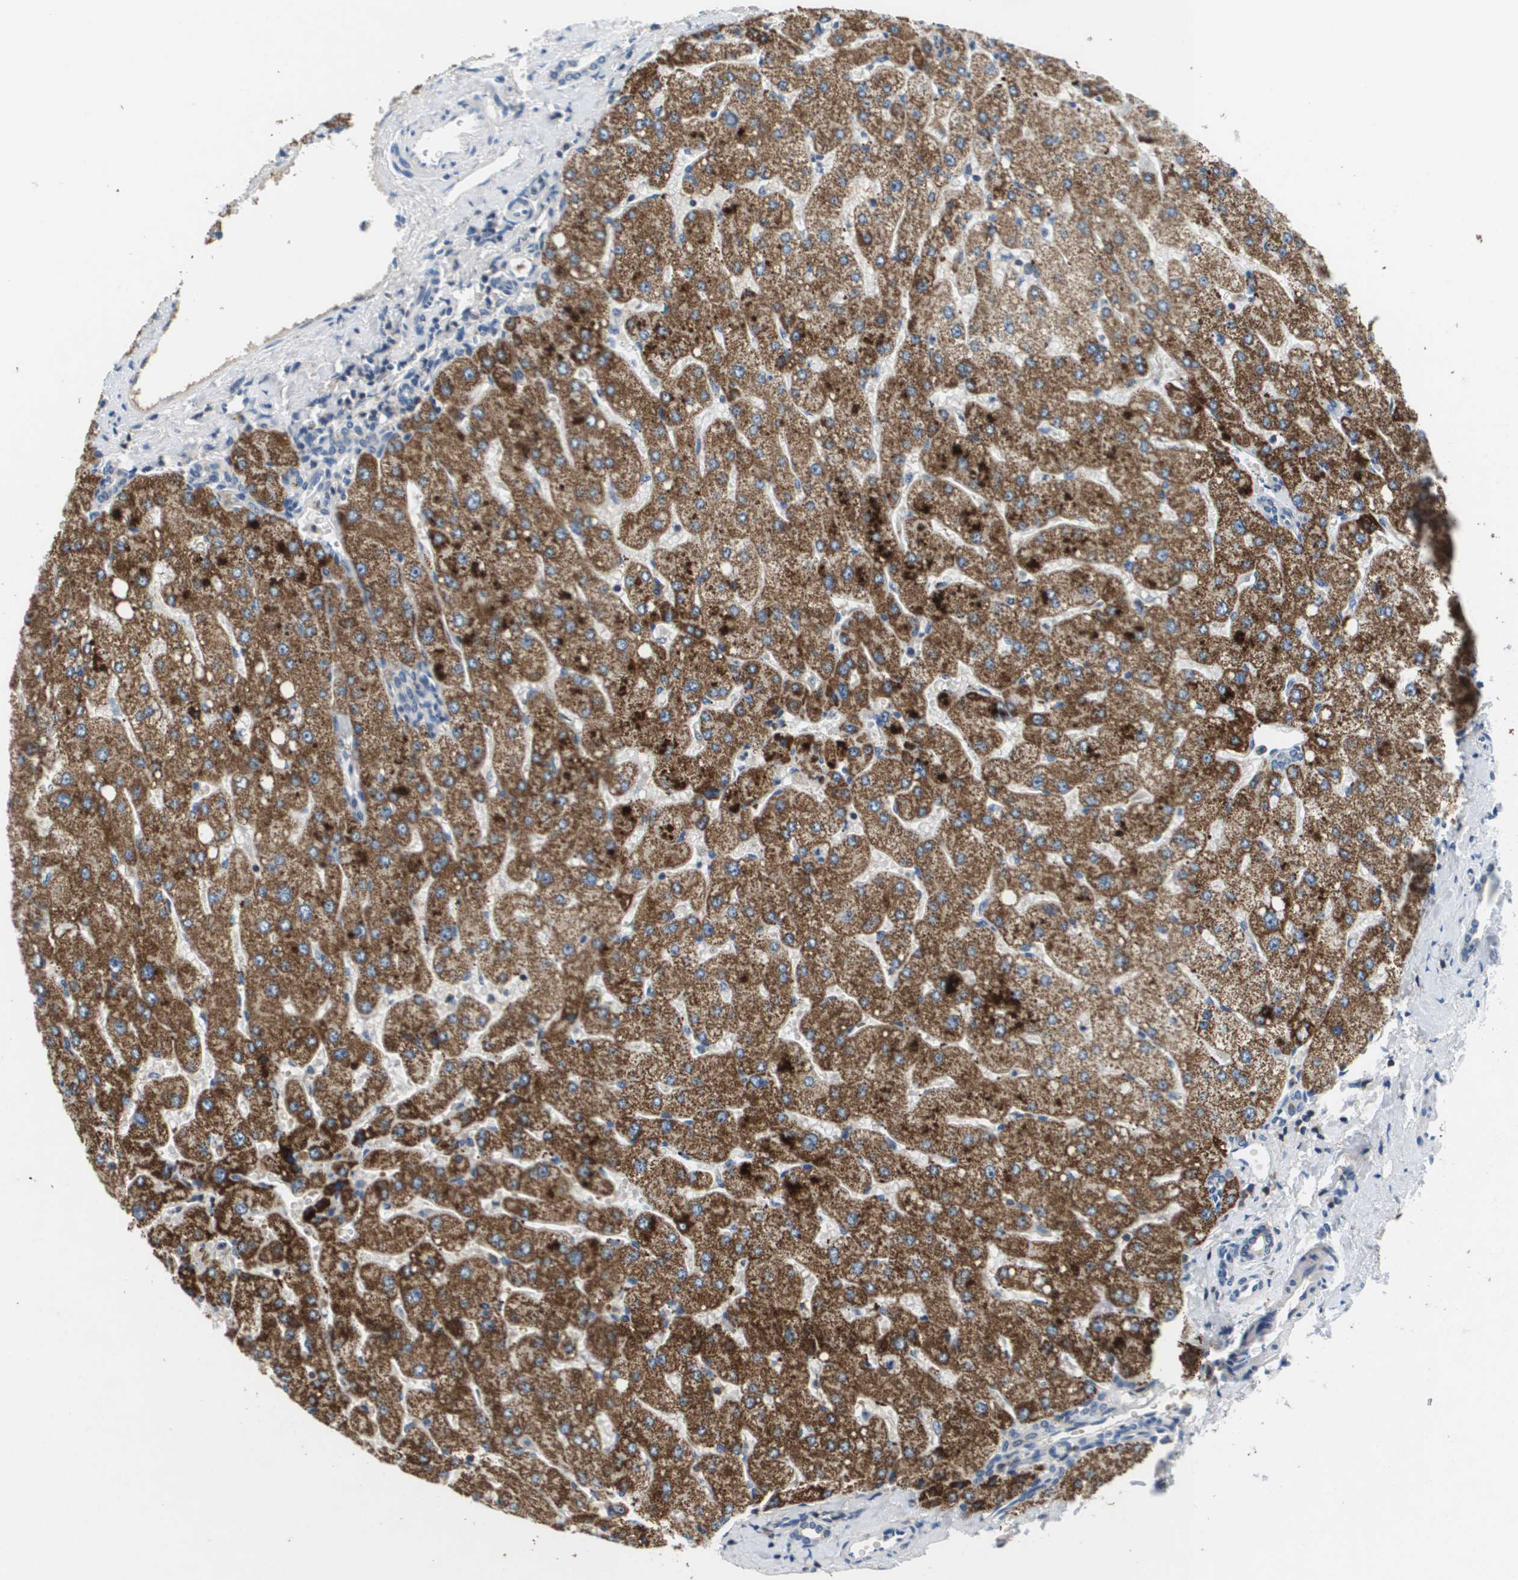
{"staining": {"intensity": "negative", "quantity": "none", "location": "none"}, "tissue": "liver", "cell_type": "Cholangiocytes", "image_type": "normal", "snomed": [{"axis": "morphology", "description": "Normal tissue, NOS"}, {"axis": "topography", "description": "Liver"}], "caption": "DAB (3,3'-diaminobenzidine) immunohistochemical staining of normal human liver displays no significant expression in cholangiocytes. (Brightfield microscopy of DAB (3,3'-diaminobenzidine) IHC at high magnification).", "gene": "KCNQ5", "patient": {"sex": "male", "age": 55}}